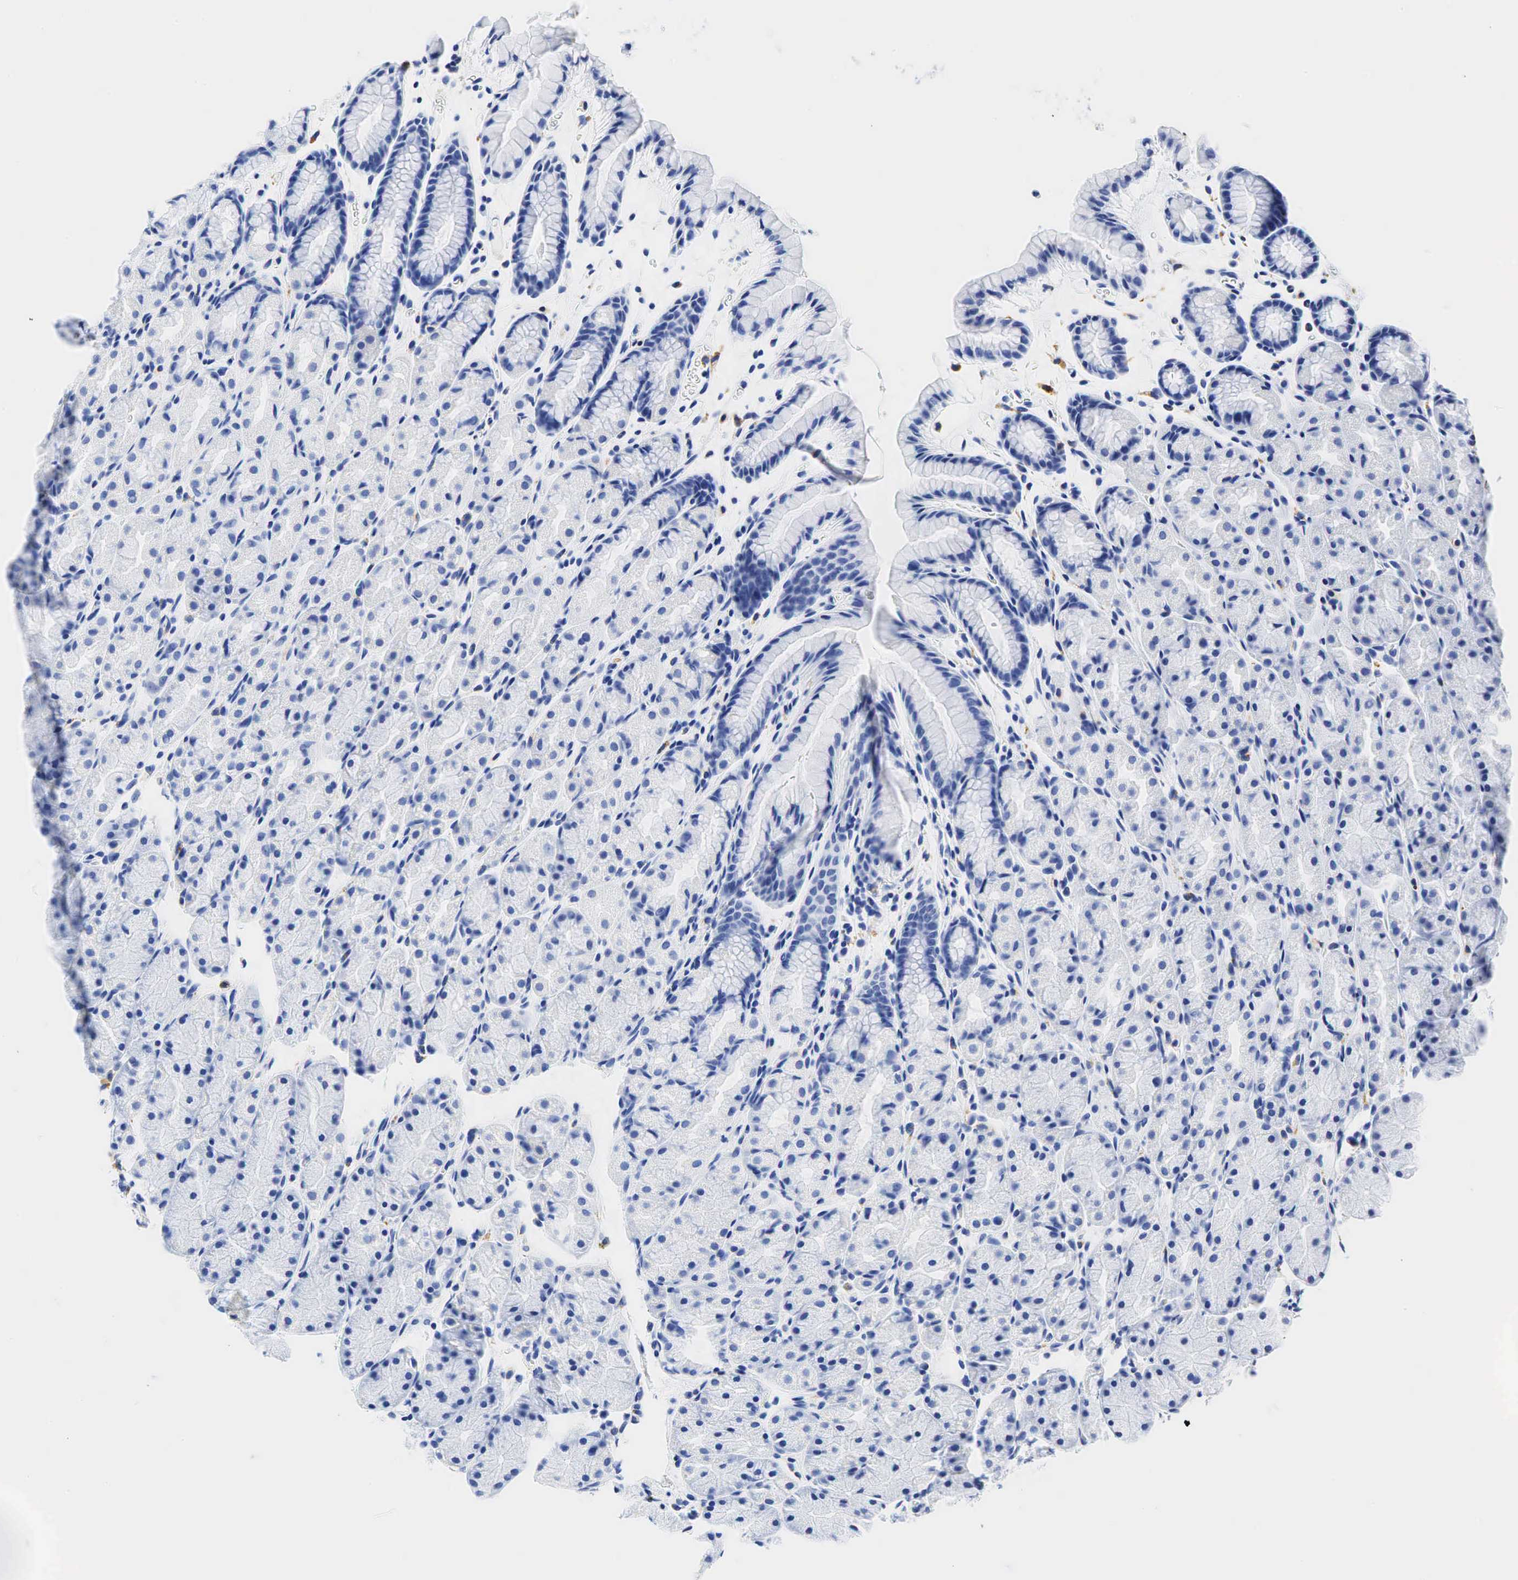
{"staining": {"intensity": "negative", "quantity": "none", "location": "none"}, "tissue": "stomach", "cell_type": "Glandular cells", "image_type": "normal", "snomed": [{"axis": "morphology", "description": "Adenocarcinoma, NOS"}, {"axis": "topography", "description": "Stomach, upper"}], "caption": "The immunohistochemistry image has no significant positivity in glandular cells of stomach.", "gene": "CD68", "patient": {"sex": "male", "age": 47}}